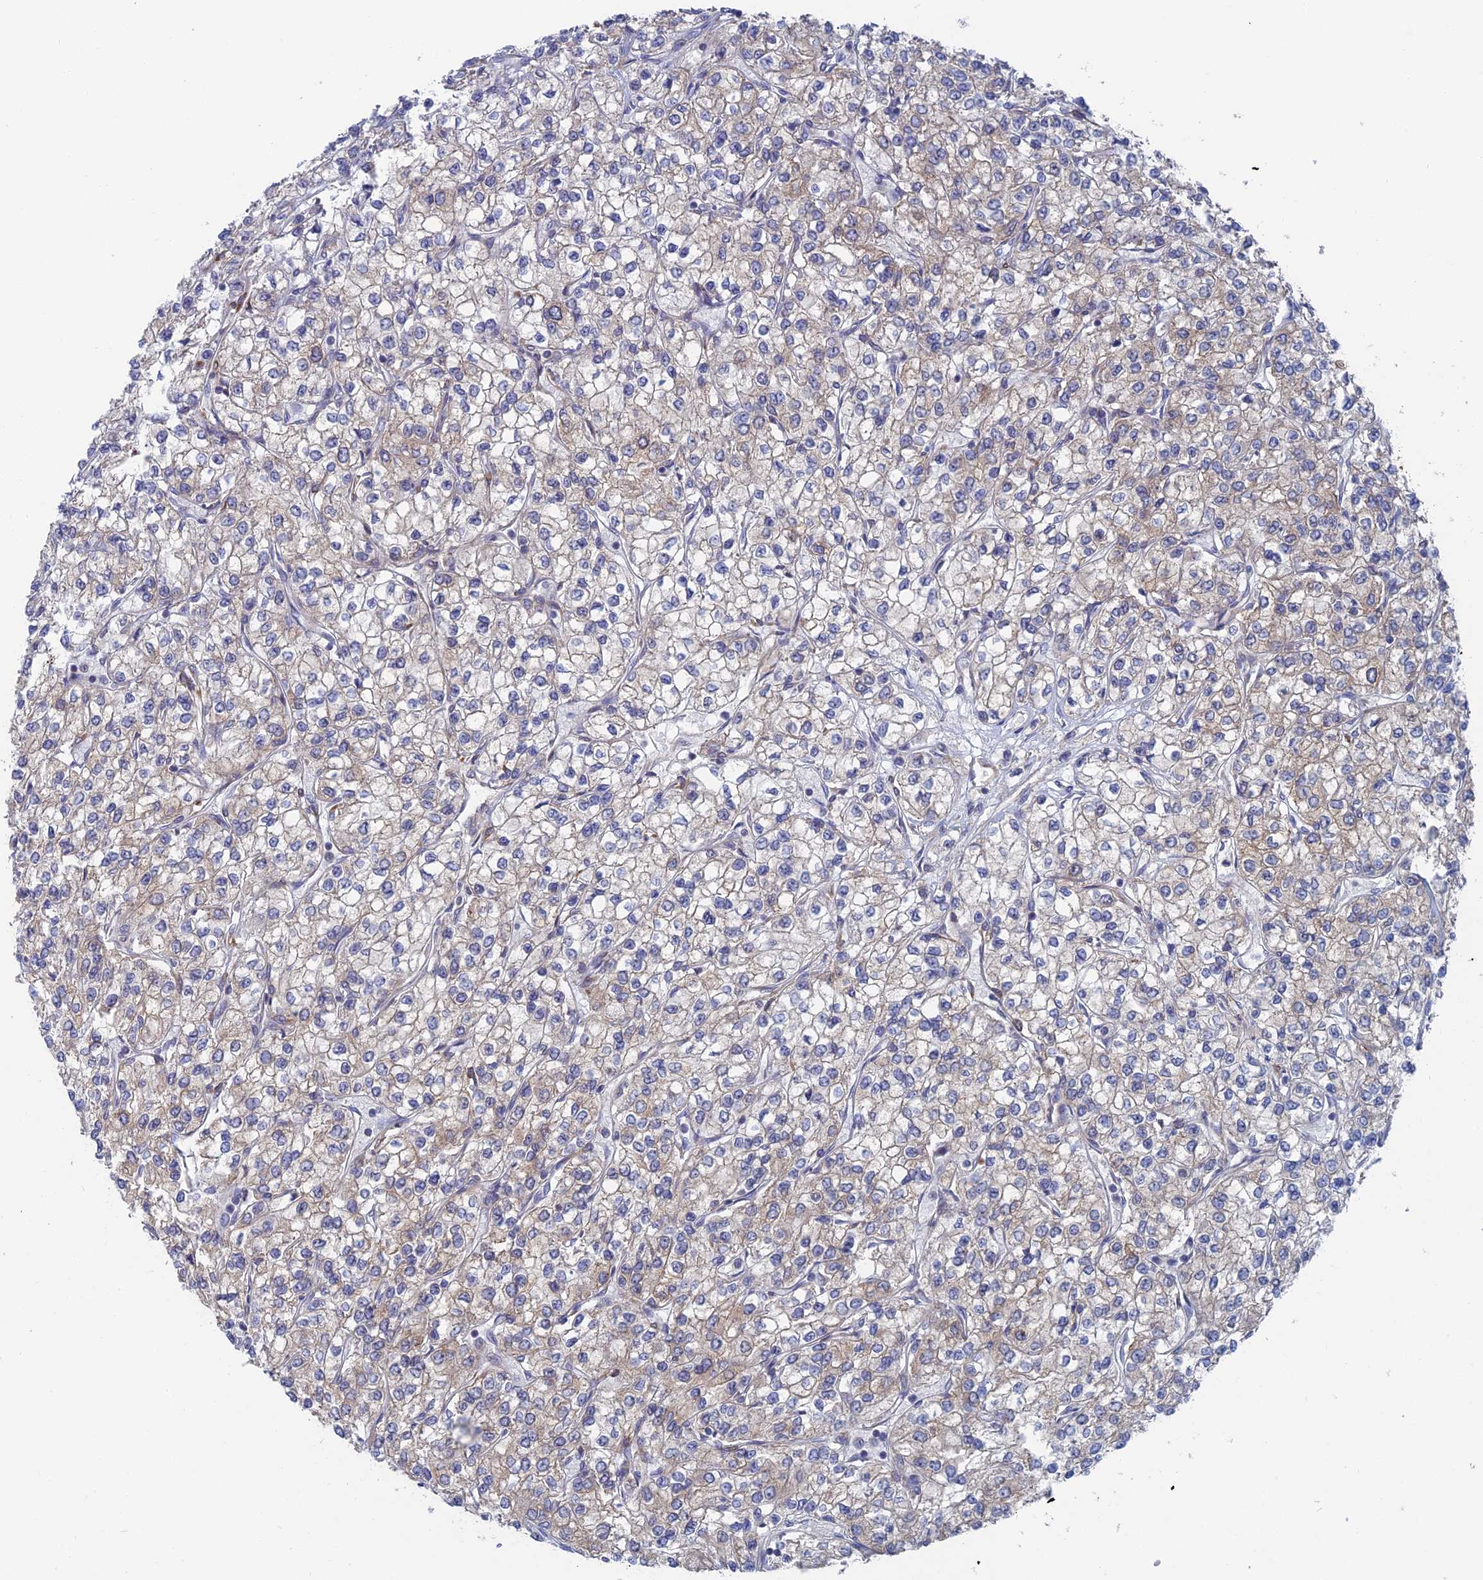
{"staining": {"intensity": "weak", "quantity": "25%-75%", "location": "cytoplasmic/membranous"}, "tissue": "renal cancer", "cell_type": "Tumor cells", "image_type": "cancer", "snomed": [{"axis": "morphology", "description": "Adenocarcinoma, NOS"}, {"axis": "topography", "description": "Kidney"}], "caption": "Immunohistochemical staining of human renal cancer displays low levels of weak cytoplasmic/membranous positivity in approximately 25%-75% of tumor cells.", "gene": "TBC1D30", "patient": {"sex": "male", "age": 80}}